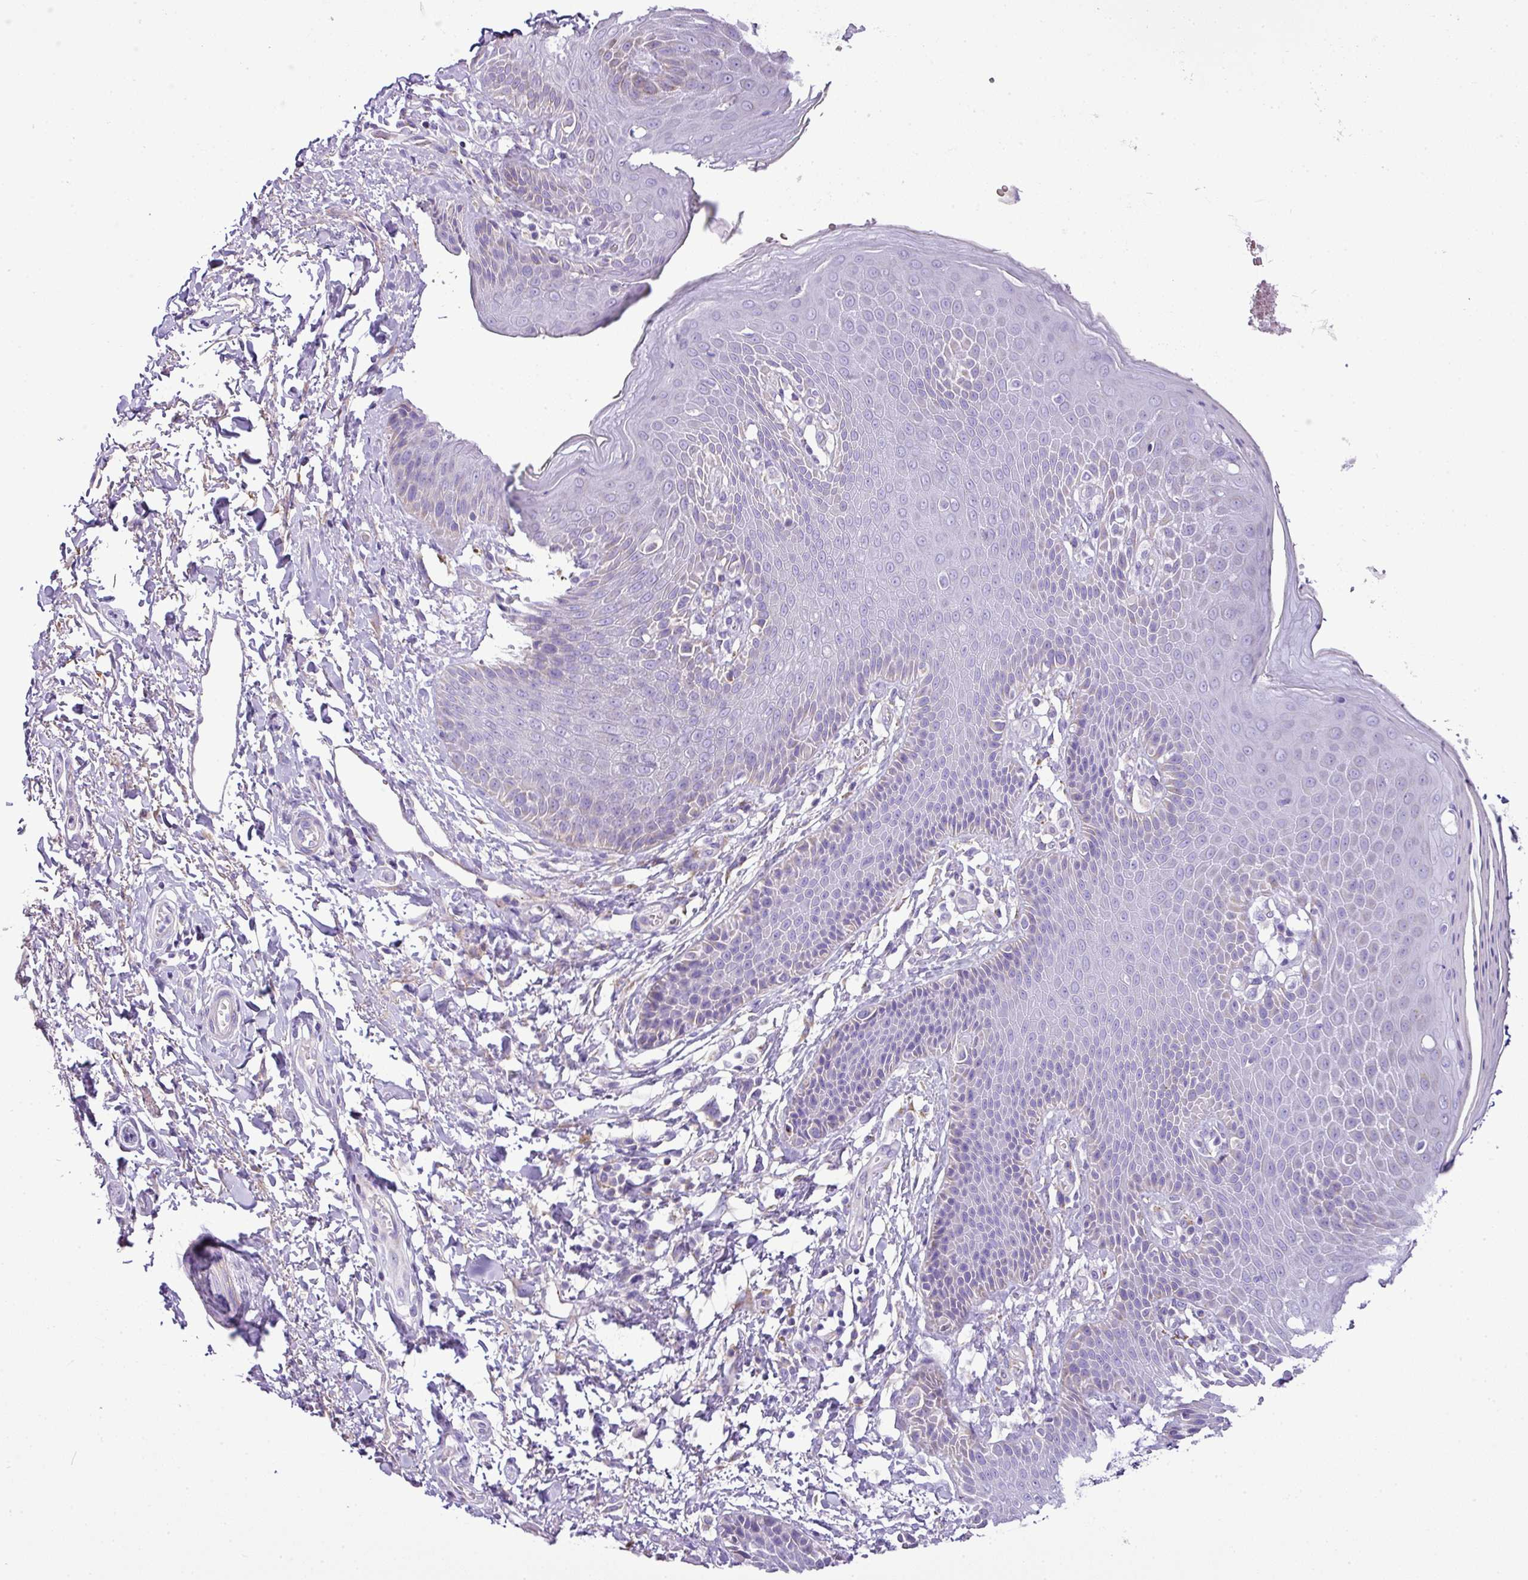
{"staining": {"intensity": "negative", "quantity": "none", "location": "none"}, "tissue": "skin", "cell_type": "Epidermal cells", "image_type": "normal", "snomed": [{"axis": "morphology", "description": "Normal tissue, NOS"}, {"axis": "topography", "description": "Peripheral nerve tissue"}], "caption": "Epidermal cells show no significant positivity in normal skin. Brightfield microscopy of immunohistochemistry stained with DAB (brown) and hematoxylin (blue), captured at high magnification.", "gene": "PGAP4", "patient": {"sex": "male", "age": 51}}